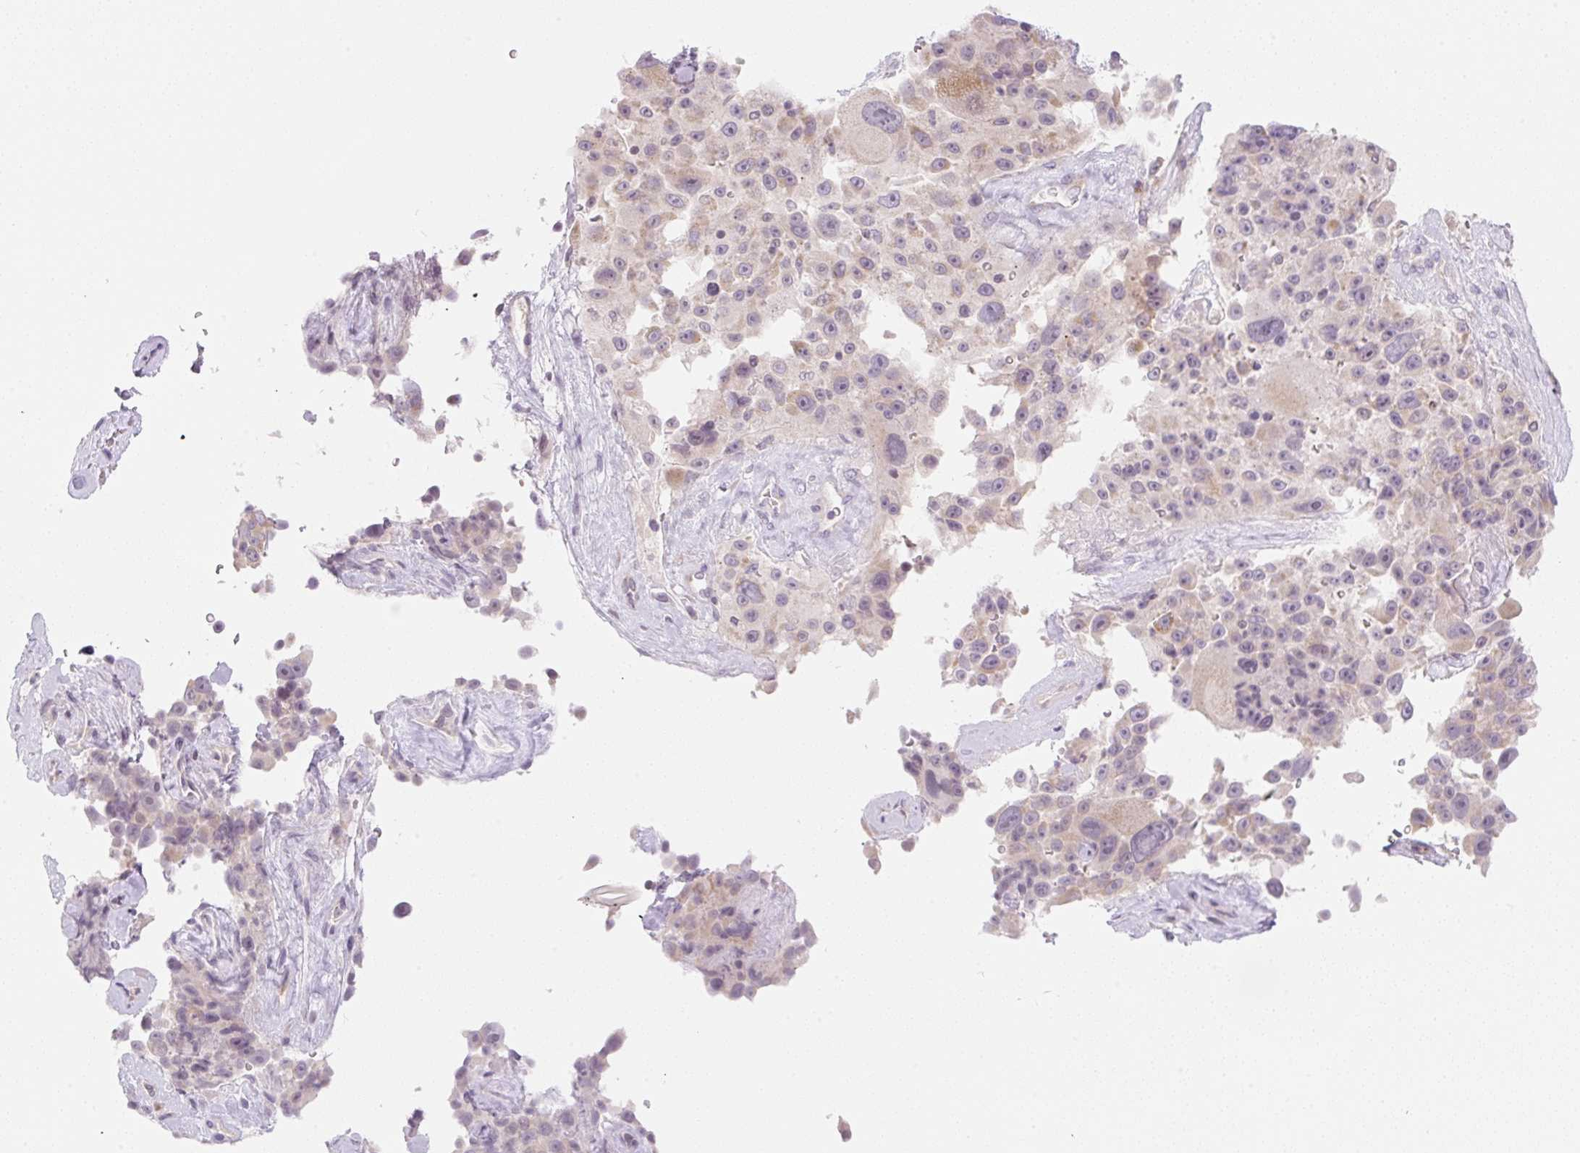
{"staining": {"intensity": "weak", "quantity": ">75%", "location": "cytoplasmic/membranous"}, "tissue": "melanoma", "cell_type": "Tumor cells", "image_type": "cancer", "snomed": [{"axis": "morphology", "description": "Malignant melanoma, Metastatic site"}, {"axis": "topography", "description": "Lymph node"}], "caption": "DAB immunohistochemical staining of malignant melanoma (metastatic site) reveals weak cytoplasmic/membranous protein staining in approximately >75% of tumor cells. Nuclei are stained in blue.", "gene": "CASKIN1", "patient": {"sex": "male", "age": 62}}